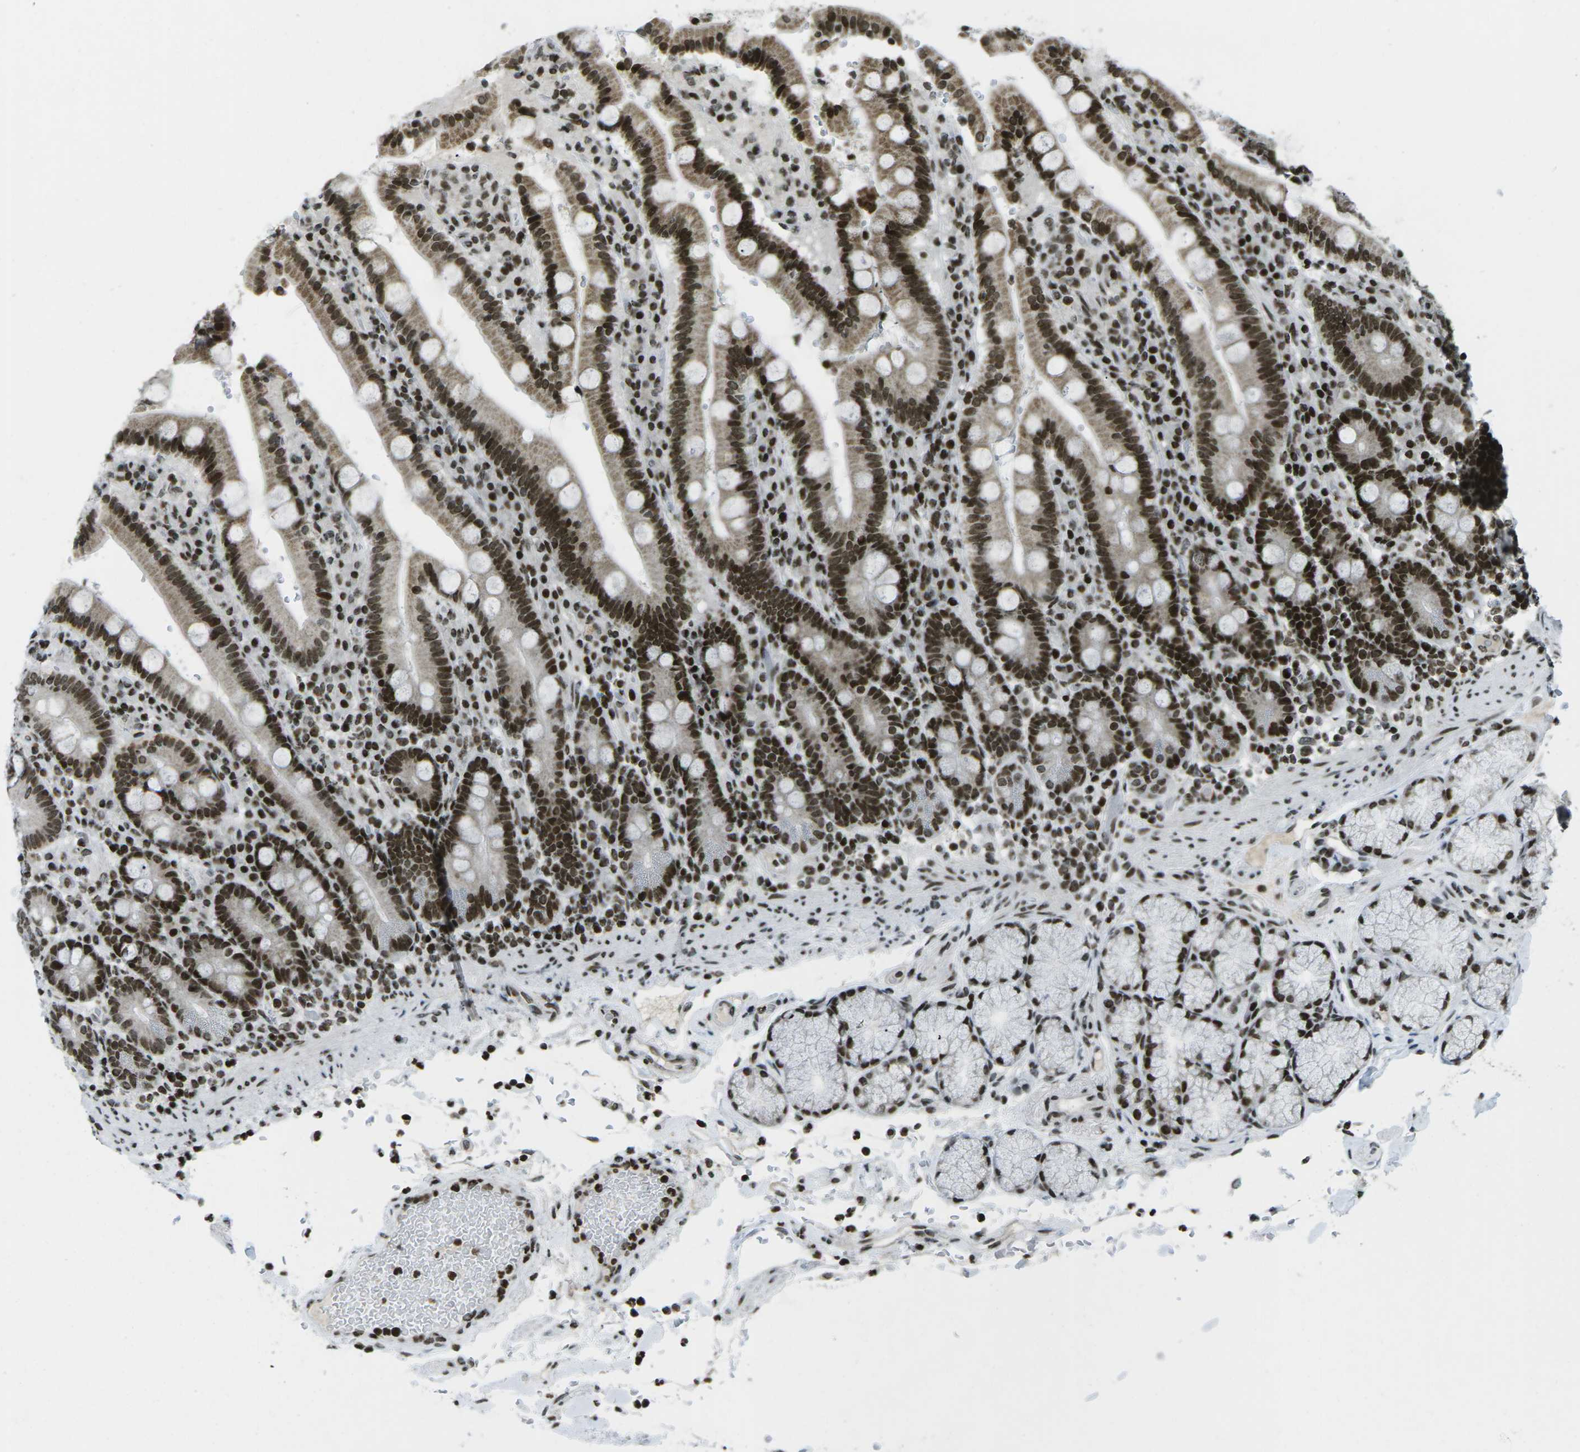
{"staining": {"intensity": "strong", "quantity": ">75%", "location": "cytoplasmic/membranous,nuclear"}, "tissue": "duodenum", "cell_type": "Glandular cells", "image_type": "normal", "snomed": [{"axis": "morphology", "description": "Normal tissue, NOS"}, {"axis": "topography", "description": "Small intestine, NOS"}], "caption": "Protein analysis of unremarkable duodenum exhibits strong cytoplasmic/membranous,nuclear expression in approximately >75% of glandular cells.", "gene": "EME1", "patient": {"sex": "female", "age": 71}}